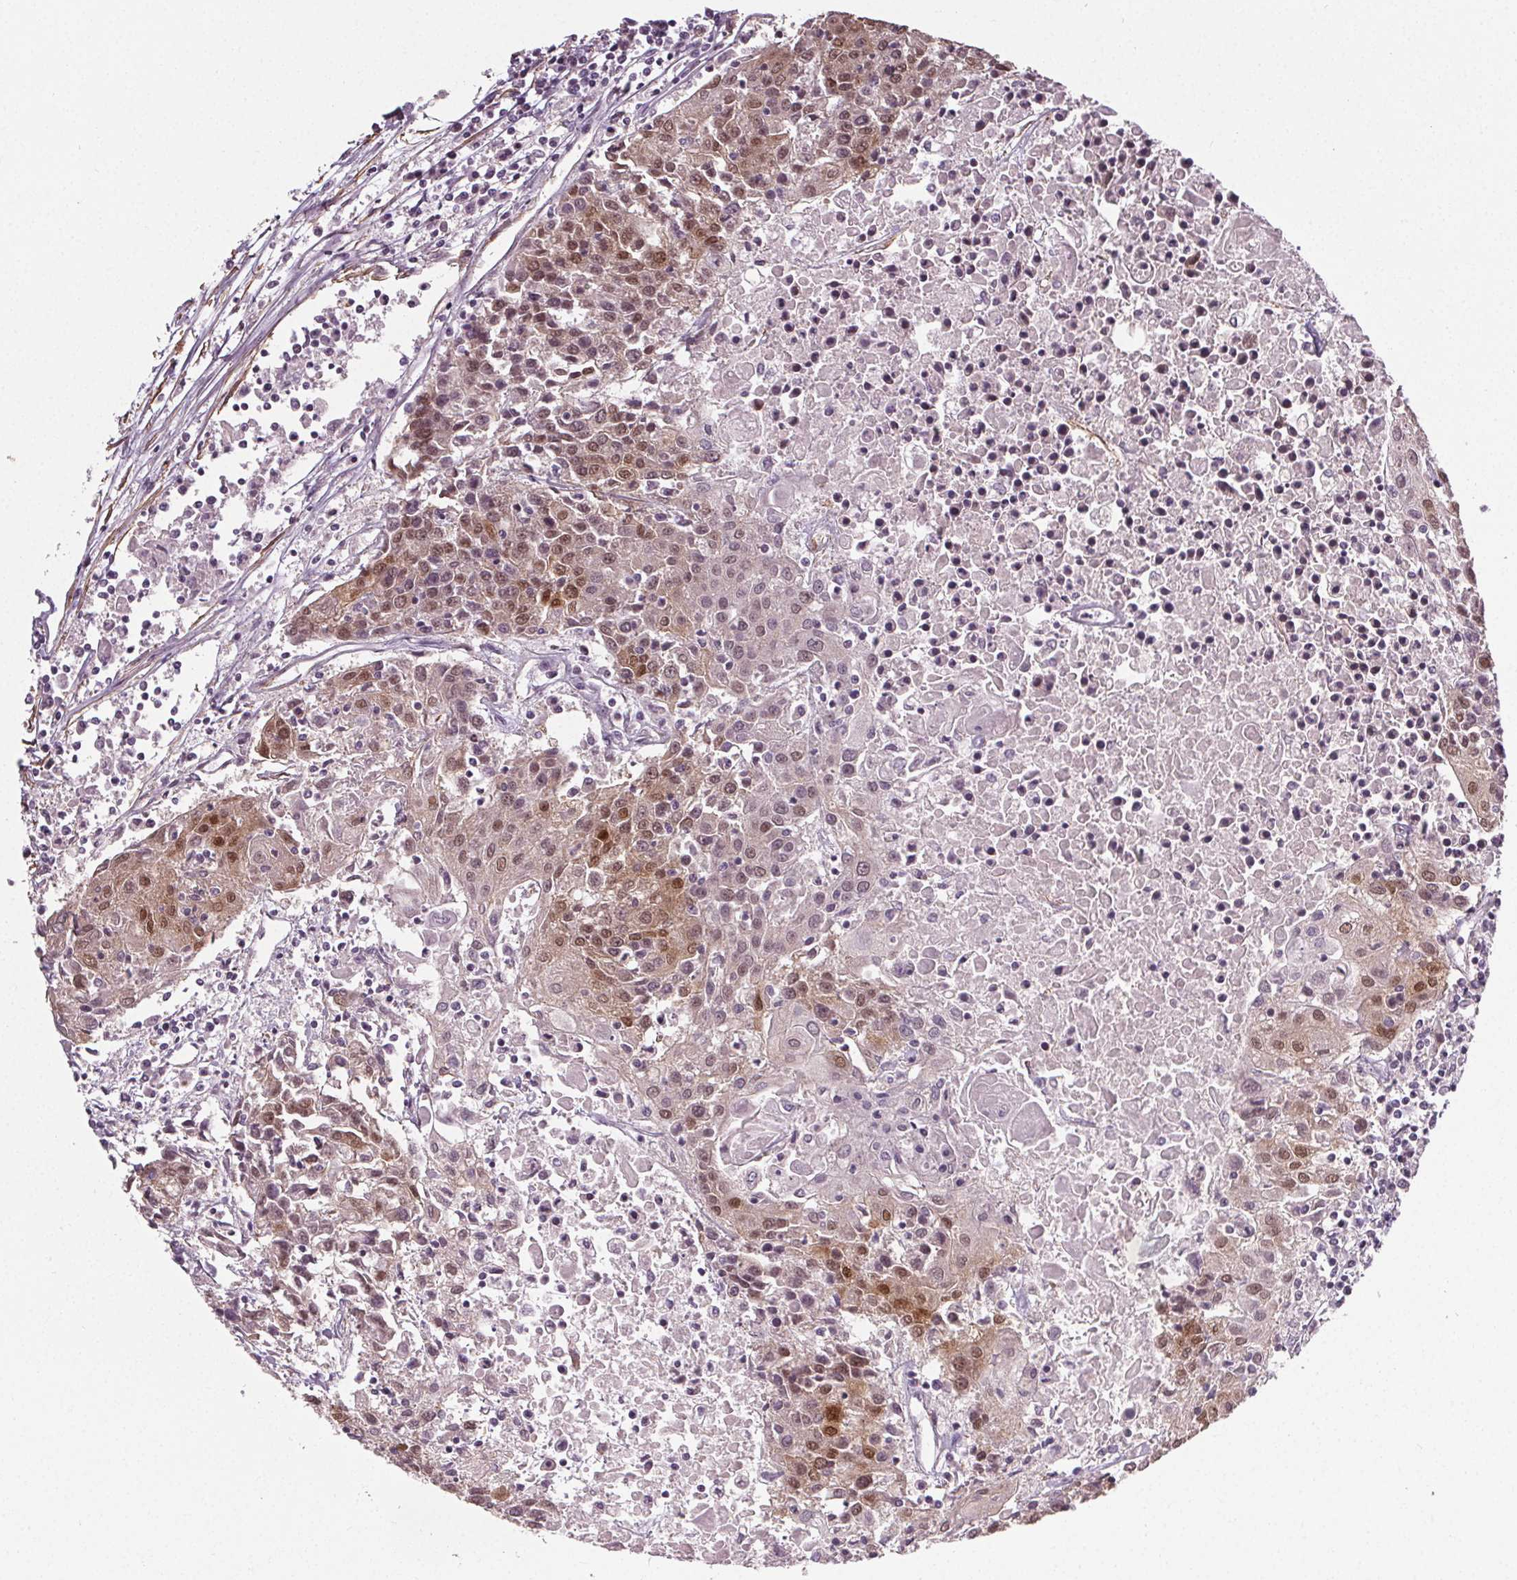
{"staining": {"intensity": "moderate", "quantity": "25%-75%", "location": "cytoplasmic/membranous,nuclear"}, "tissue": "urothelial cancer", "cell_type": "Tumor cells", "image_type": "cancer", "snomed": [{"axis": "morphology", "description": "Urothelial carcinoma, High grade"}, {"axis": "topography", "description": "Urinary bladder"}], "caption": "The image displays staining of urothelial cancer, revealing moderate cytoplasmic/membranous and nuclear protein staining (brown color) within tumor cells.", "gene": "PKP1", "patient": {"sex": "female", "age": 85}}